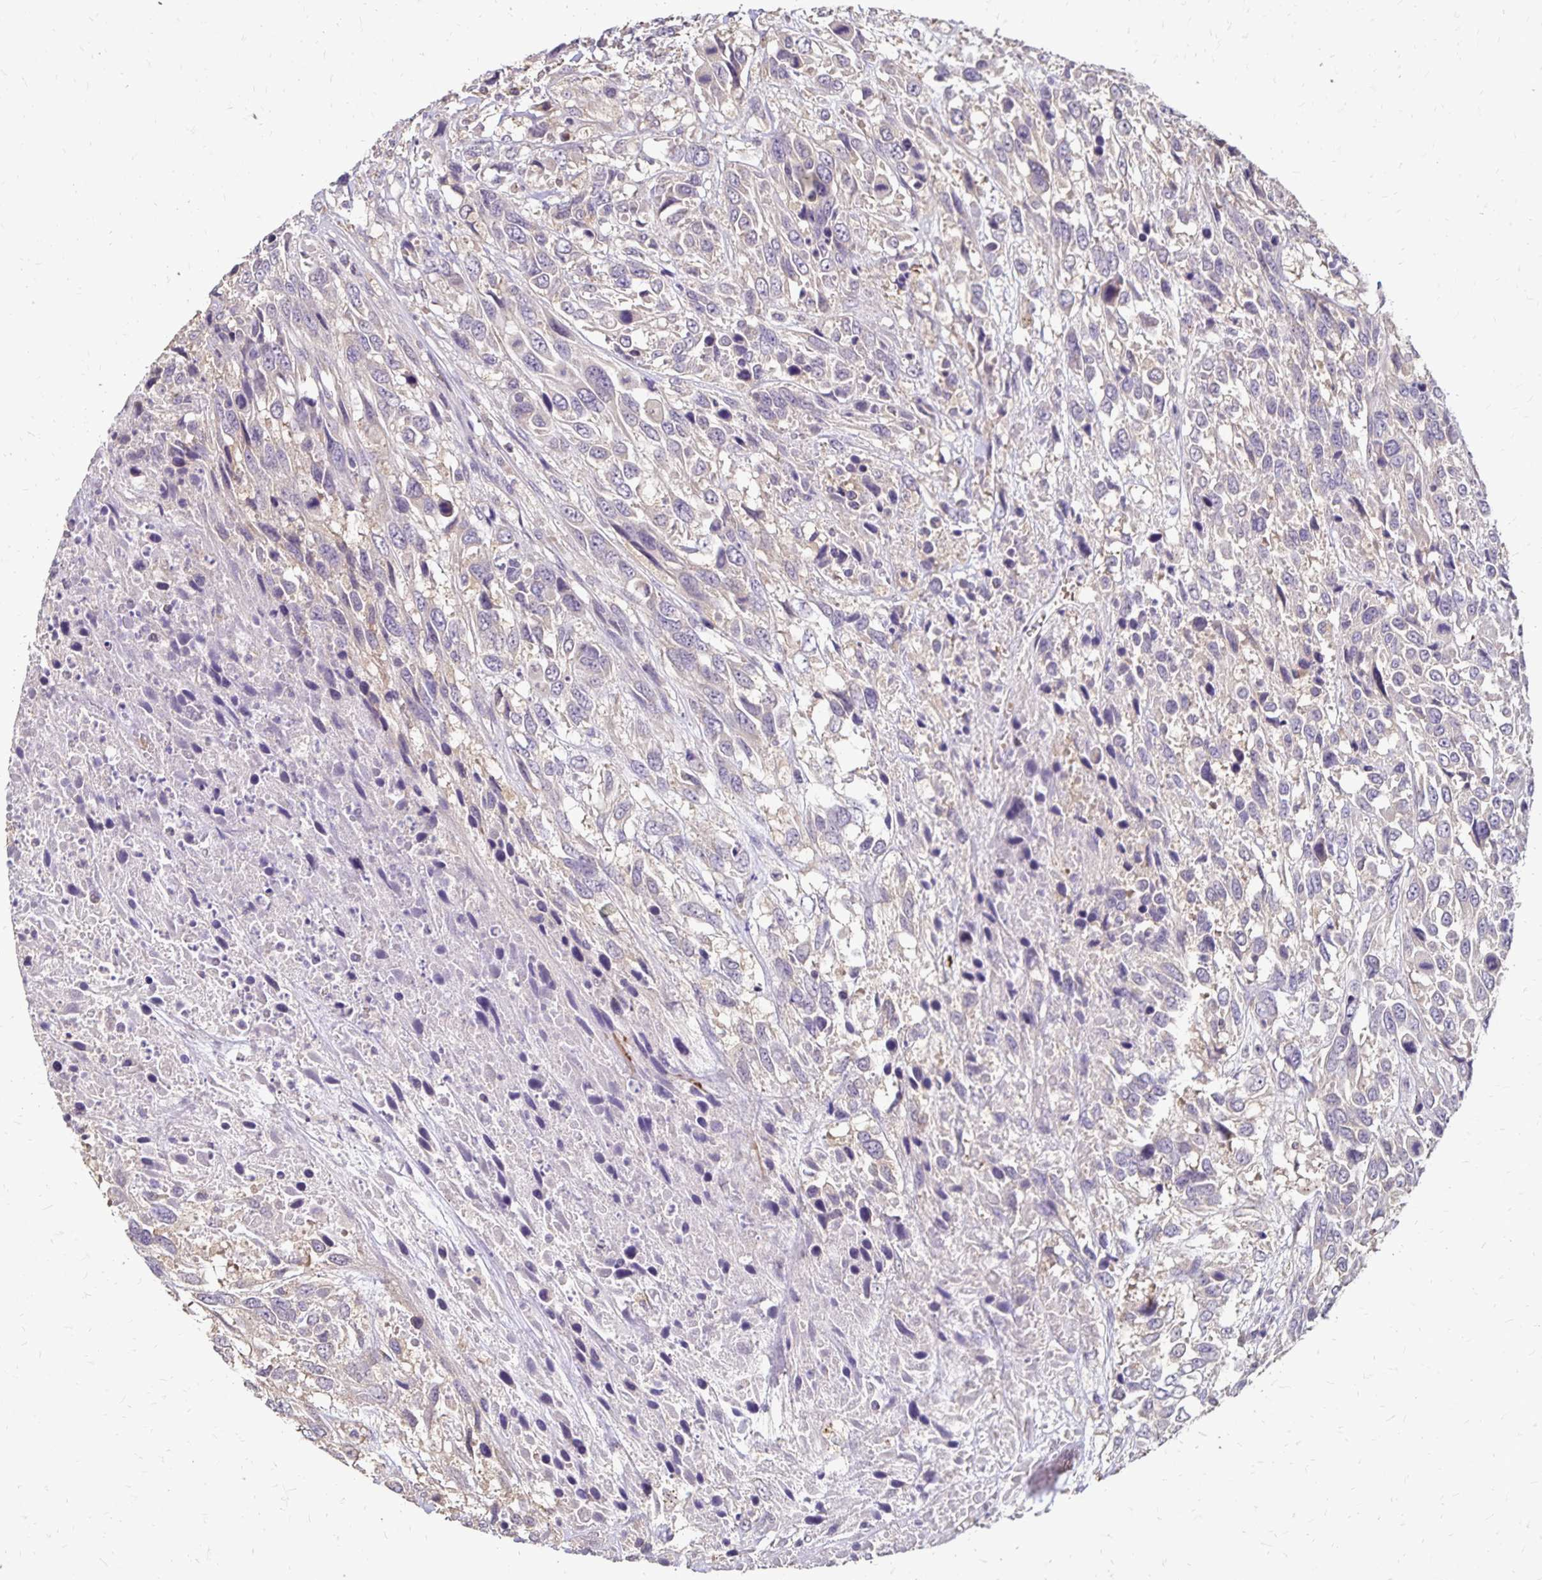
{"staining": {"intensity": "negative", "quantity": "none", "location": "none"}, "tissue": "urothelial cancer", "cell_type": "Tumor cells", "image_type": "cancer", "snomed": [{"axis": "morphology", "description": "Urothelial carcinoma, High grade"}, {"axis": "topography", "description": "Urinary bladder"}], "caption": "DAB immunohistochemical staining of human urothelial carcinoma (high-grade) shows no significant positivity in tumor cells. (Stains: DAB (3,3'-diaminobenzidine) immunohistochemistry (IHC) with hematoxylin counter stain, Microscopy: brightfield microscopy at high magnification).", "gene": "EMC10", "patient": {"sex": "female", "age": 70}}